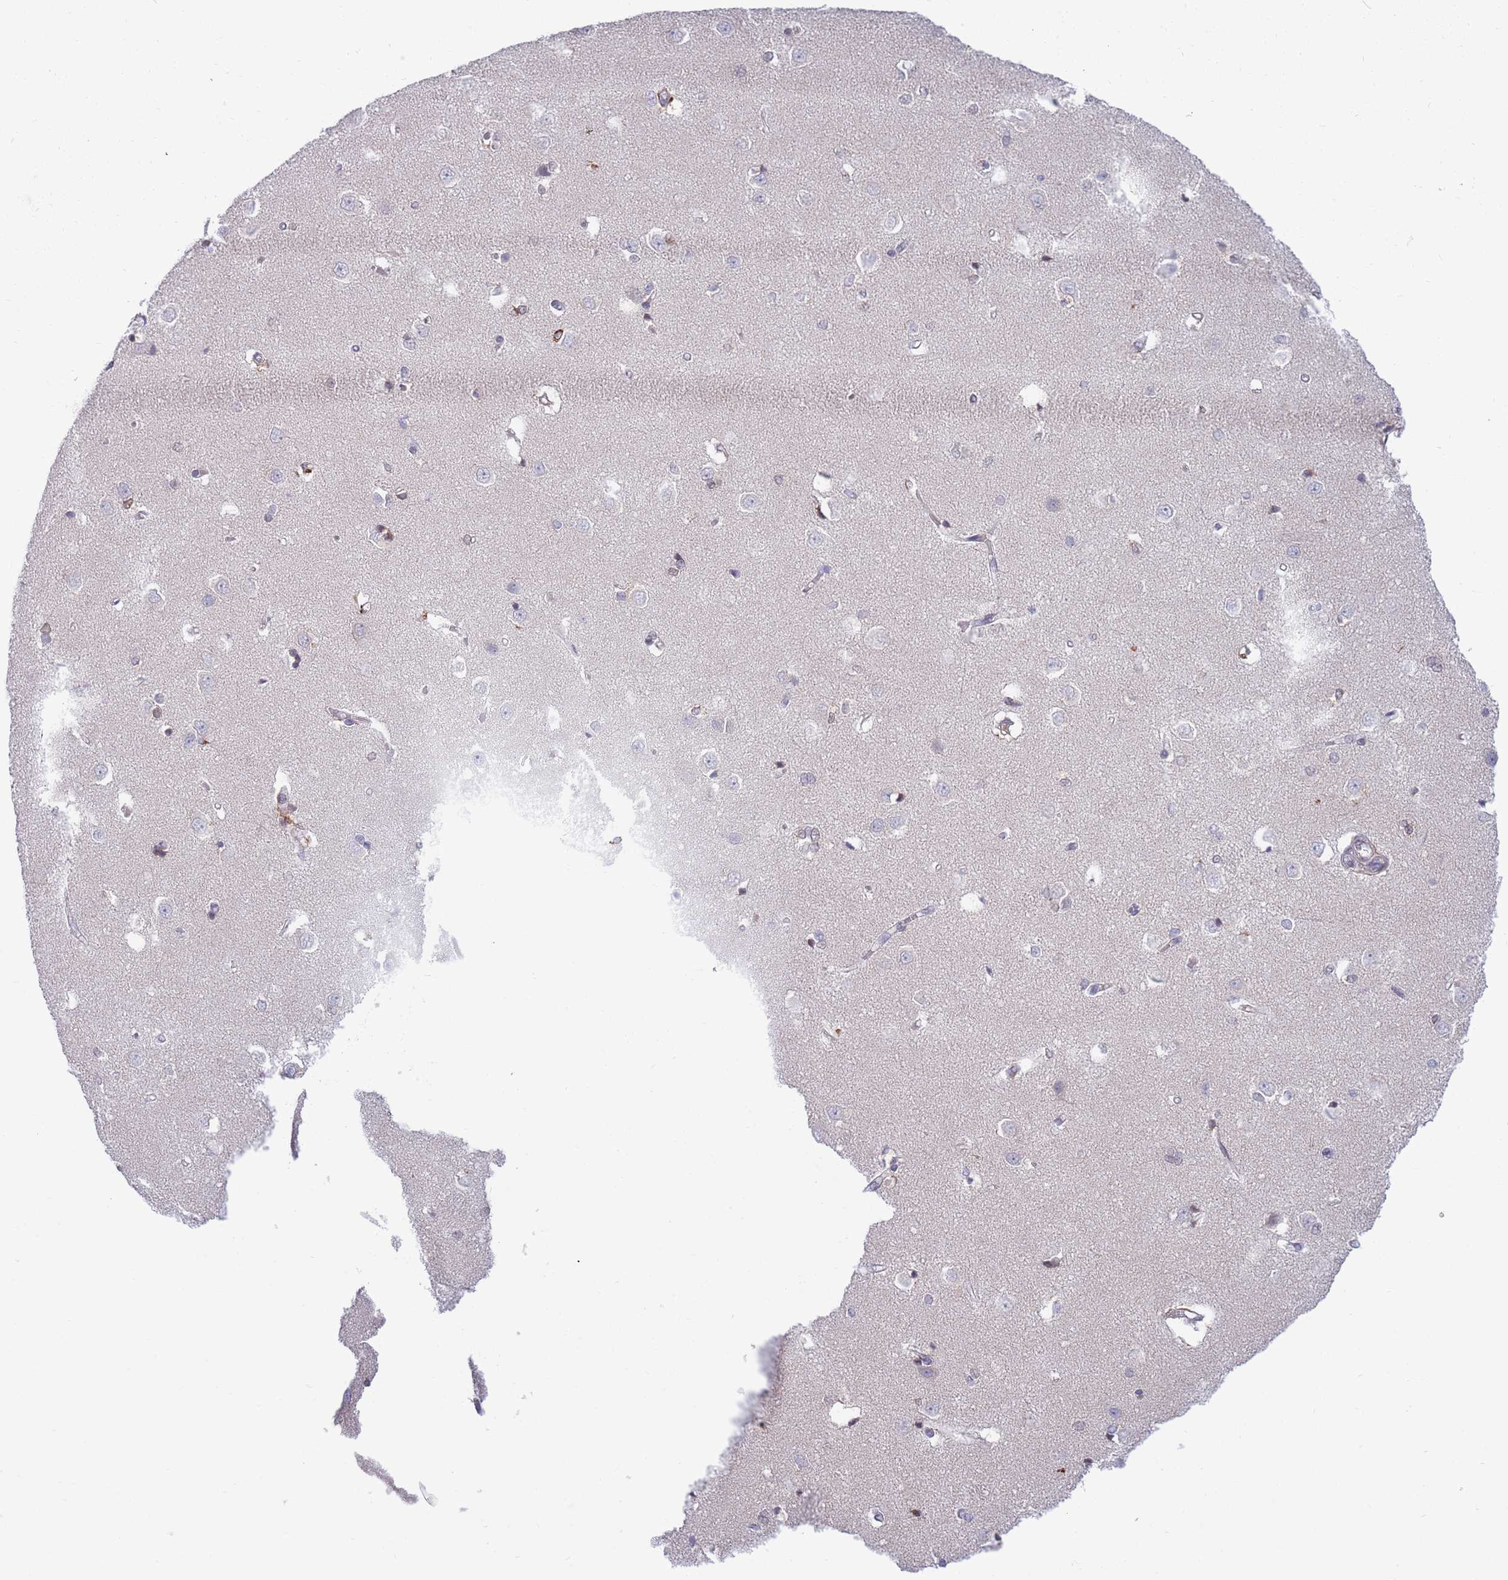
{"staining": {"intensity": "weak", "quantity": "<25%", "location": "cytoplasmic/membranous"}, "tissue": "caudate", "cell_type": "Glial cells", "image_type": "normal", "snomed": [{"axis": "morphology", "description": "Normal tissue, NOS"}, {"axis": "topography", "description": "Lateral ventricle wall"}], "caption": "The histopathology image exhibits no staining of glial cells in normal caudate.", "gene": "NLRP6", "patient": {"sex": "male", "age": 37}}